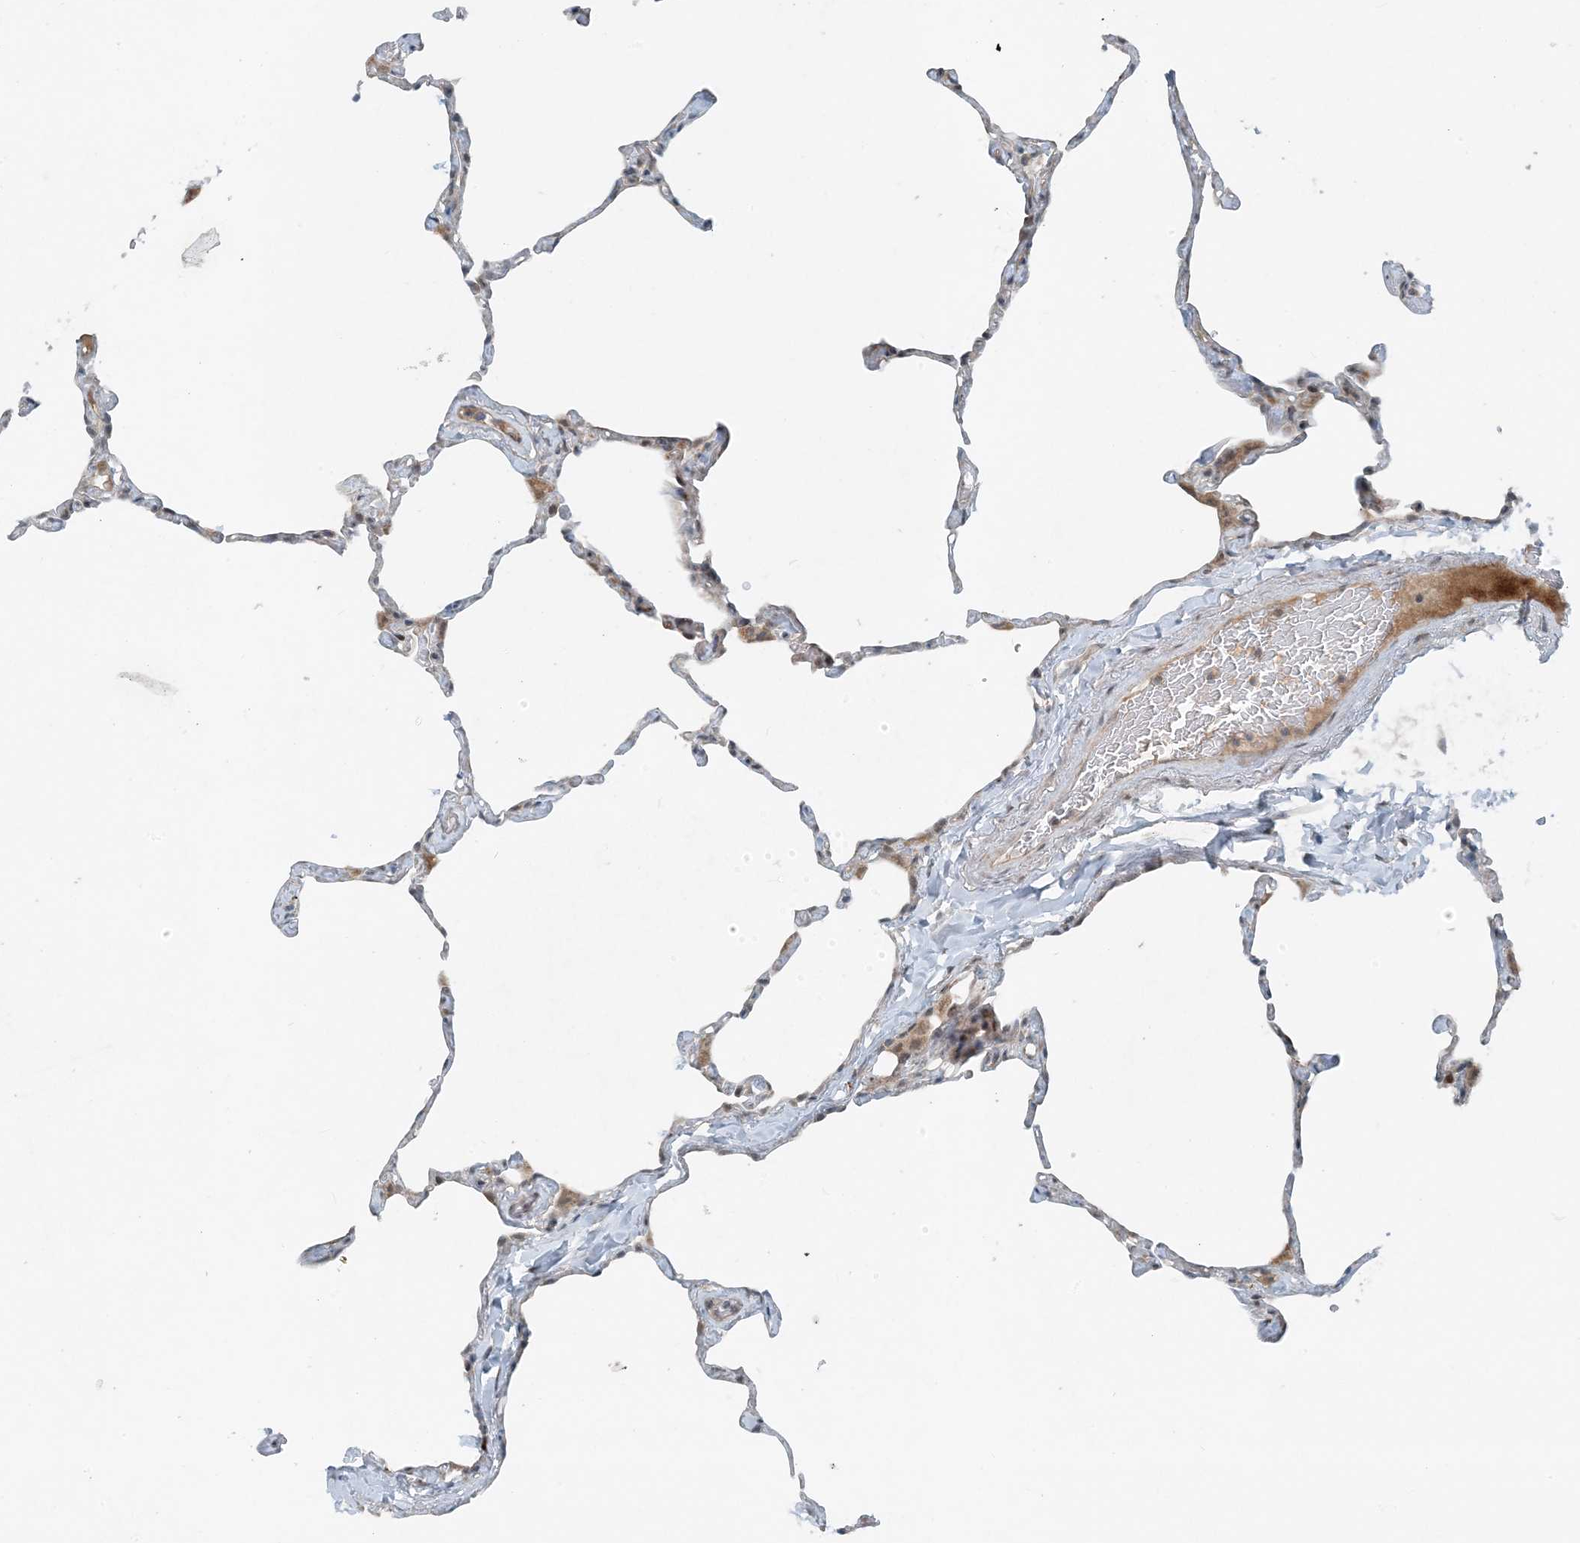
{"staining": {"intensity": "negative", "quantity": "none", "location": "none"}, "tissue": "lung", "cell_type": "Alveolar cells", "image_type": "normal", "snomed": [{"axis": "morphology", "description": "Normal tissue, NOS"}, {"axis": "topography", "description": "Lung"}], "caption": "Immunohistochemical staining of unremarkable lung demonstrates no significant expression in alveolar cells.", "gene": "MITD1", "patient": {"sex": "male", "age": 65}}